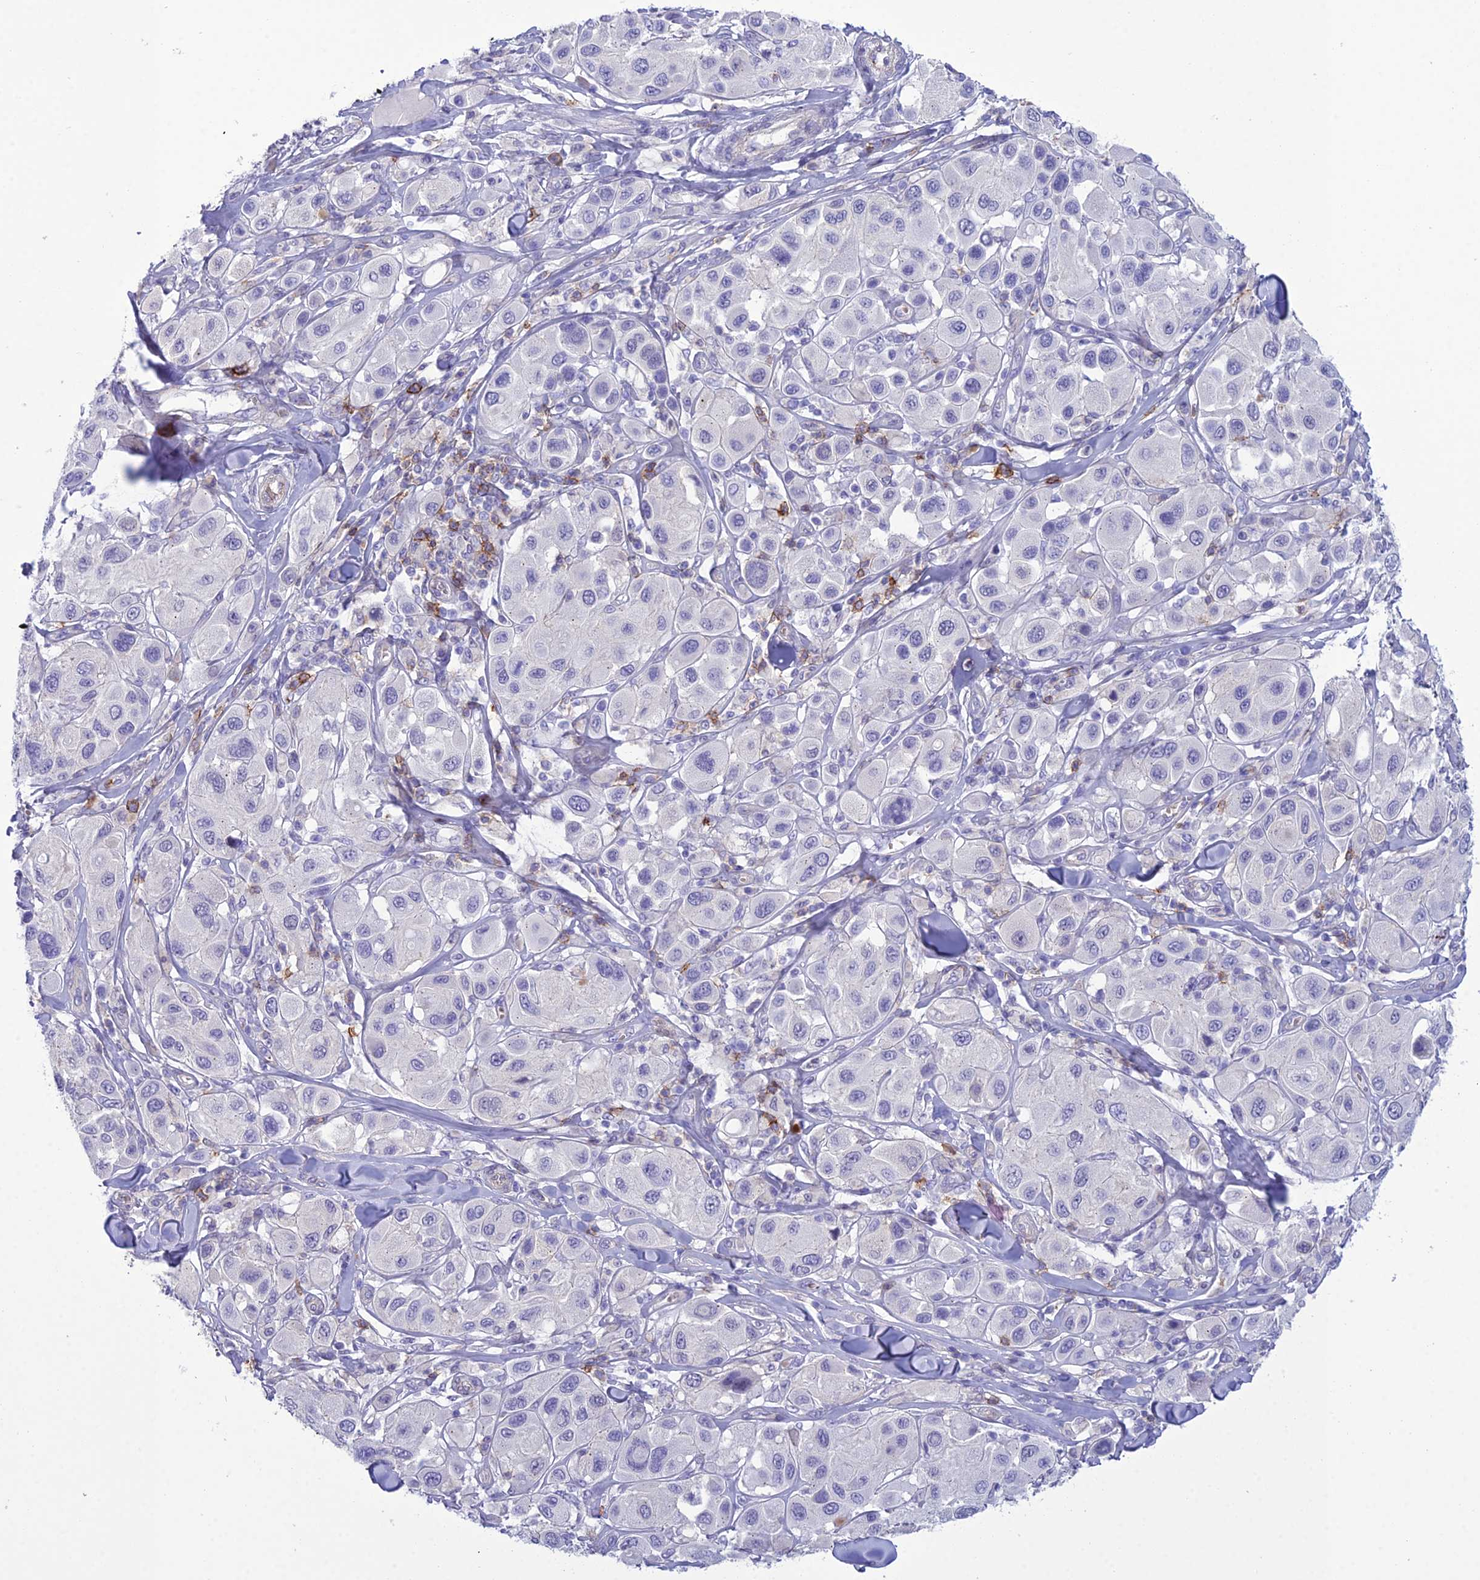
{"staining": {"intensity": "negative", "quantity": "none", "location": "none"}, "tissue": "melanoma", "cell_type": "Tumor cells", "image_type": "cancer", "snomed": [{"axis": "morphology", "description": "Malignant melanoma, Metastatic site"}, {"axis": "topography", "description": "Skin"}], "caption": "This is a histopathology image of IHC staining of melanoma, which shows no staining in tumor cells.", "gene": "OR1Q1", "patient": {"sex": "male", "age": 41}}